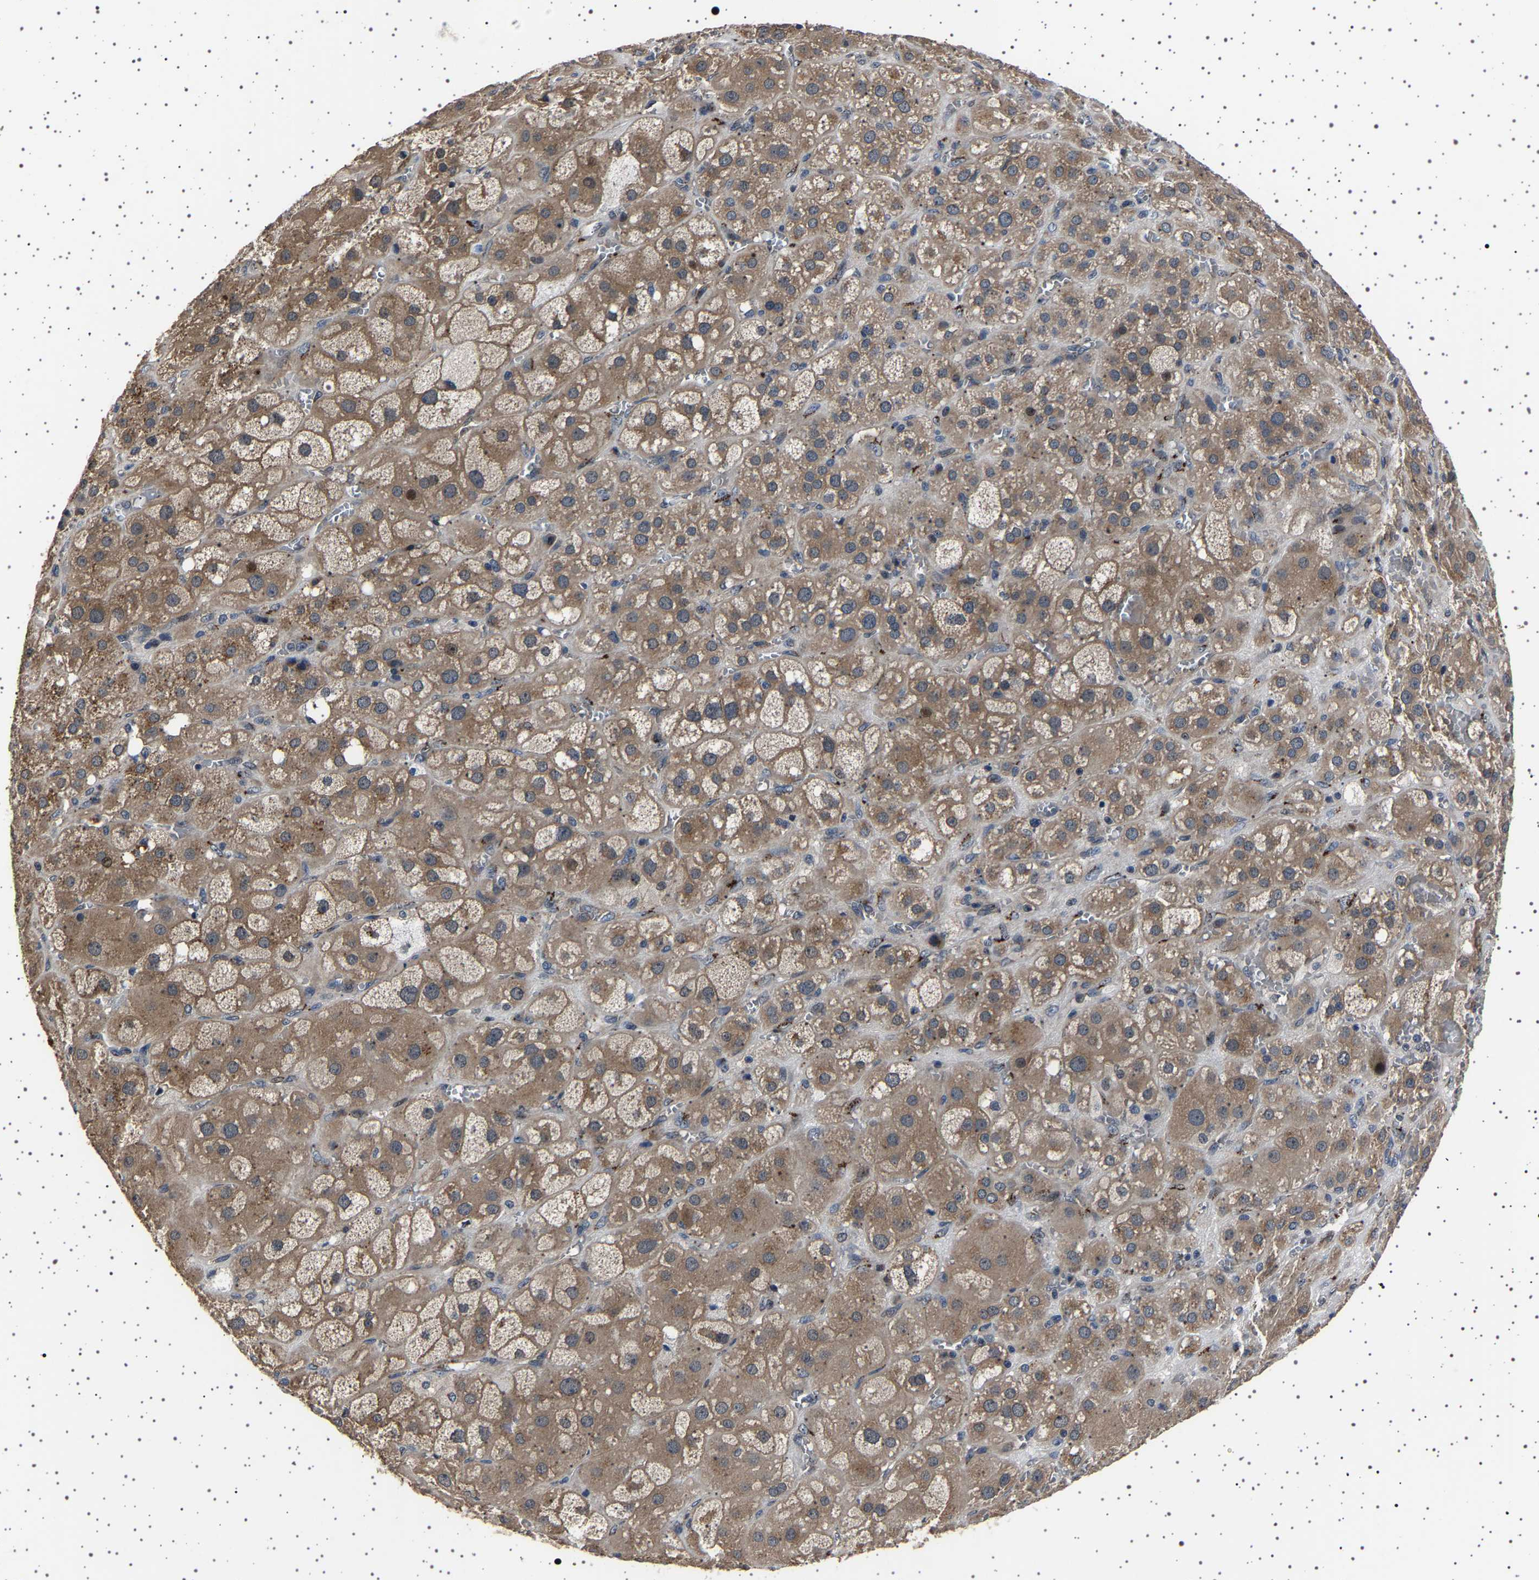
{"staining": {"intensity": "moderate", "quantity": ">75%", "location": "cytoplasmic/membranous"}, "tissue": "adrenal gland", "cell_type": "Glandular cells", "image_type": "normal", "snomed": [{"axis": "morphology", "description": "Normal tissue, NOS"}, {"axis": "topography", "description": "Adrenal gland"}], "caption": "The photomicrograph reveals immunohistochemical staining of unremarkable adrenal gland. There is moderate cytoplasmic/membranous positivity is appreciated in about >75% of glandular cells. The staining is performed using DAB (3,3'-diaminobenzidine) brown chromogen to label protein expression. The nuclei are counter-stained blue using hematoxylin.", "gene": "NCKAP1", "patient": {"sex": "female", "age": 47}}